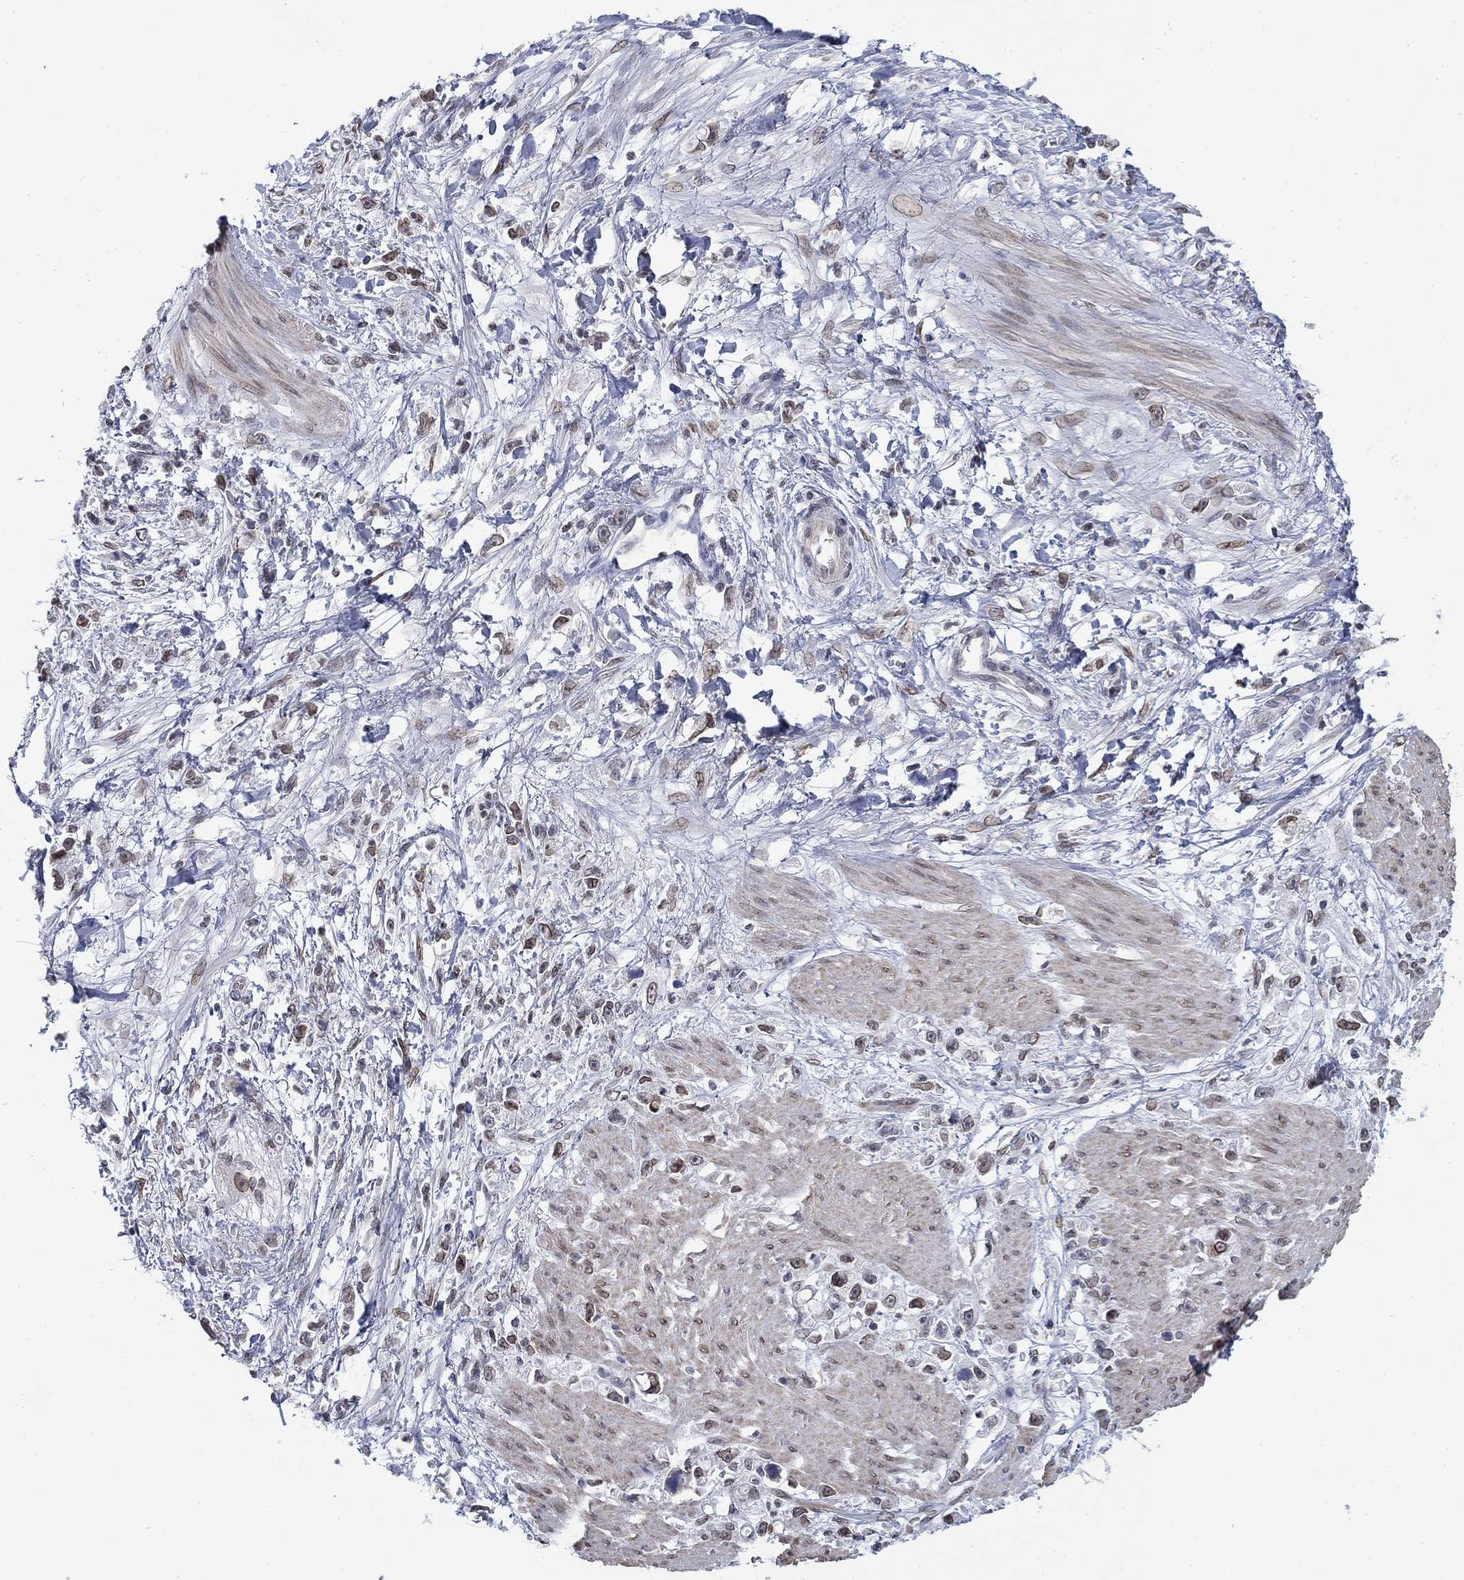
{"staining": {"intensity": "strong", "quantity": "<25%", "location": "cytoplasmic/membranous,nuclear"}, "tissue": "stomach cancer", "cell_type": "Tumor cells", "image_type": "cancer", "snomed": [{"axis": "morphology", "description": "Adenocarcinoma, NOS"}, {"axis": "topography", "description": "Stomach"}], "caption": "Strong cytoplasmic/membranous and nuclear protein expression is identified in about <25% of tumor cells in adenocarcinoma (stomach).", "gene": "TOR1AIP1", "patient": {"sex": "female", "age": 59}}